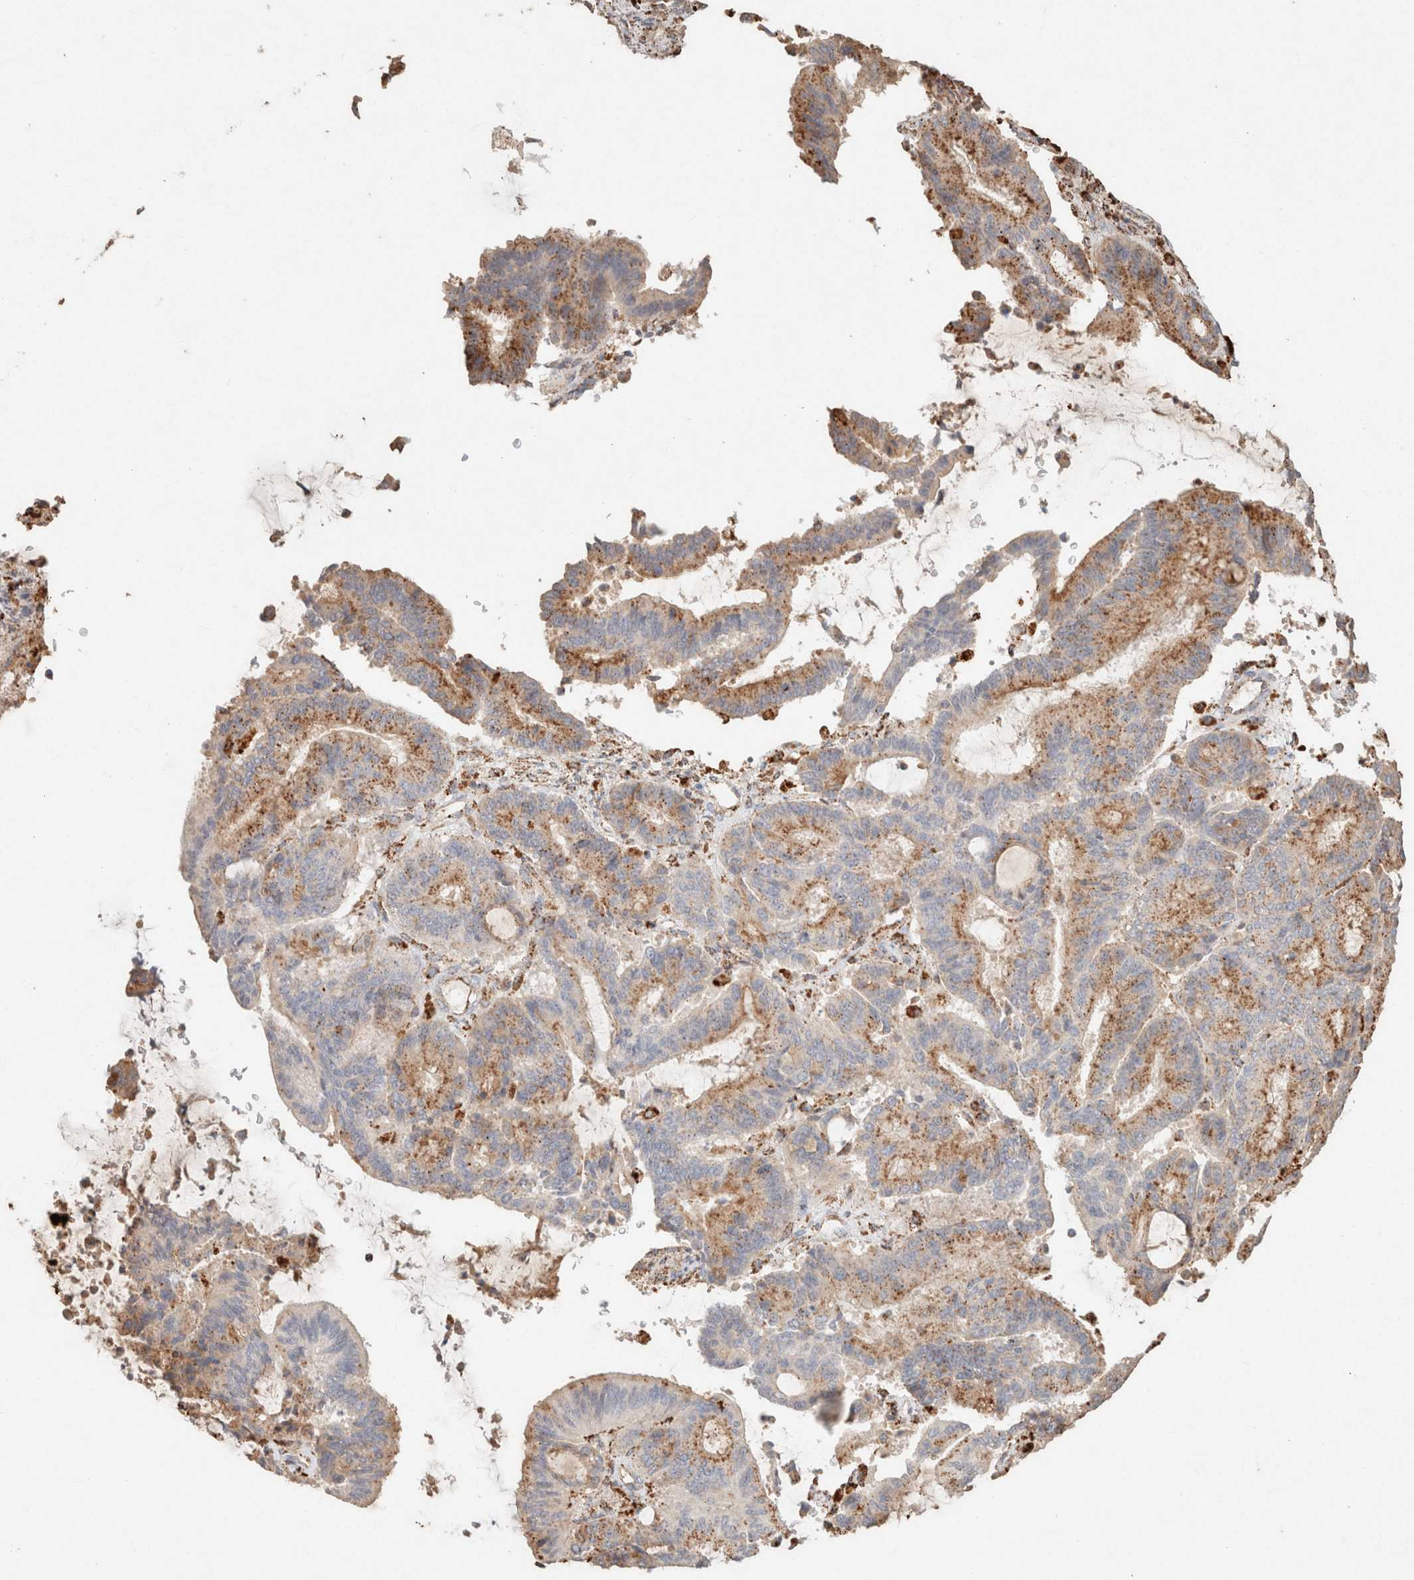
{"staining": {"intensity": "moderate", "quantity": "25%-75%", "location": "cytoplasmic/membranous"}, "tissue": "liver cancer", "cell_type": "Tumor cells", "image_type": "cancer", "snomed": [{"axis": "morphology", "description": "Cholangiocarcinoma"}, {"axis": "topography", "description": "Liver"}], "caption": "Tumor cells demonstrate medium levels of moderate cytoplasmic/membranous staining in about 25%-75% of cells in cholangiocarcinoma (liver). The staining was performed using DAB to visualize the protein expression in brown, while the nuclei were stained in blue with hematoxylin (Magnification: 20x).", "gene": "CTSC", "patient": {"sex": "female", "age": 73}}